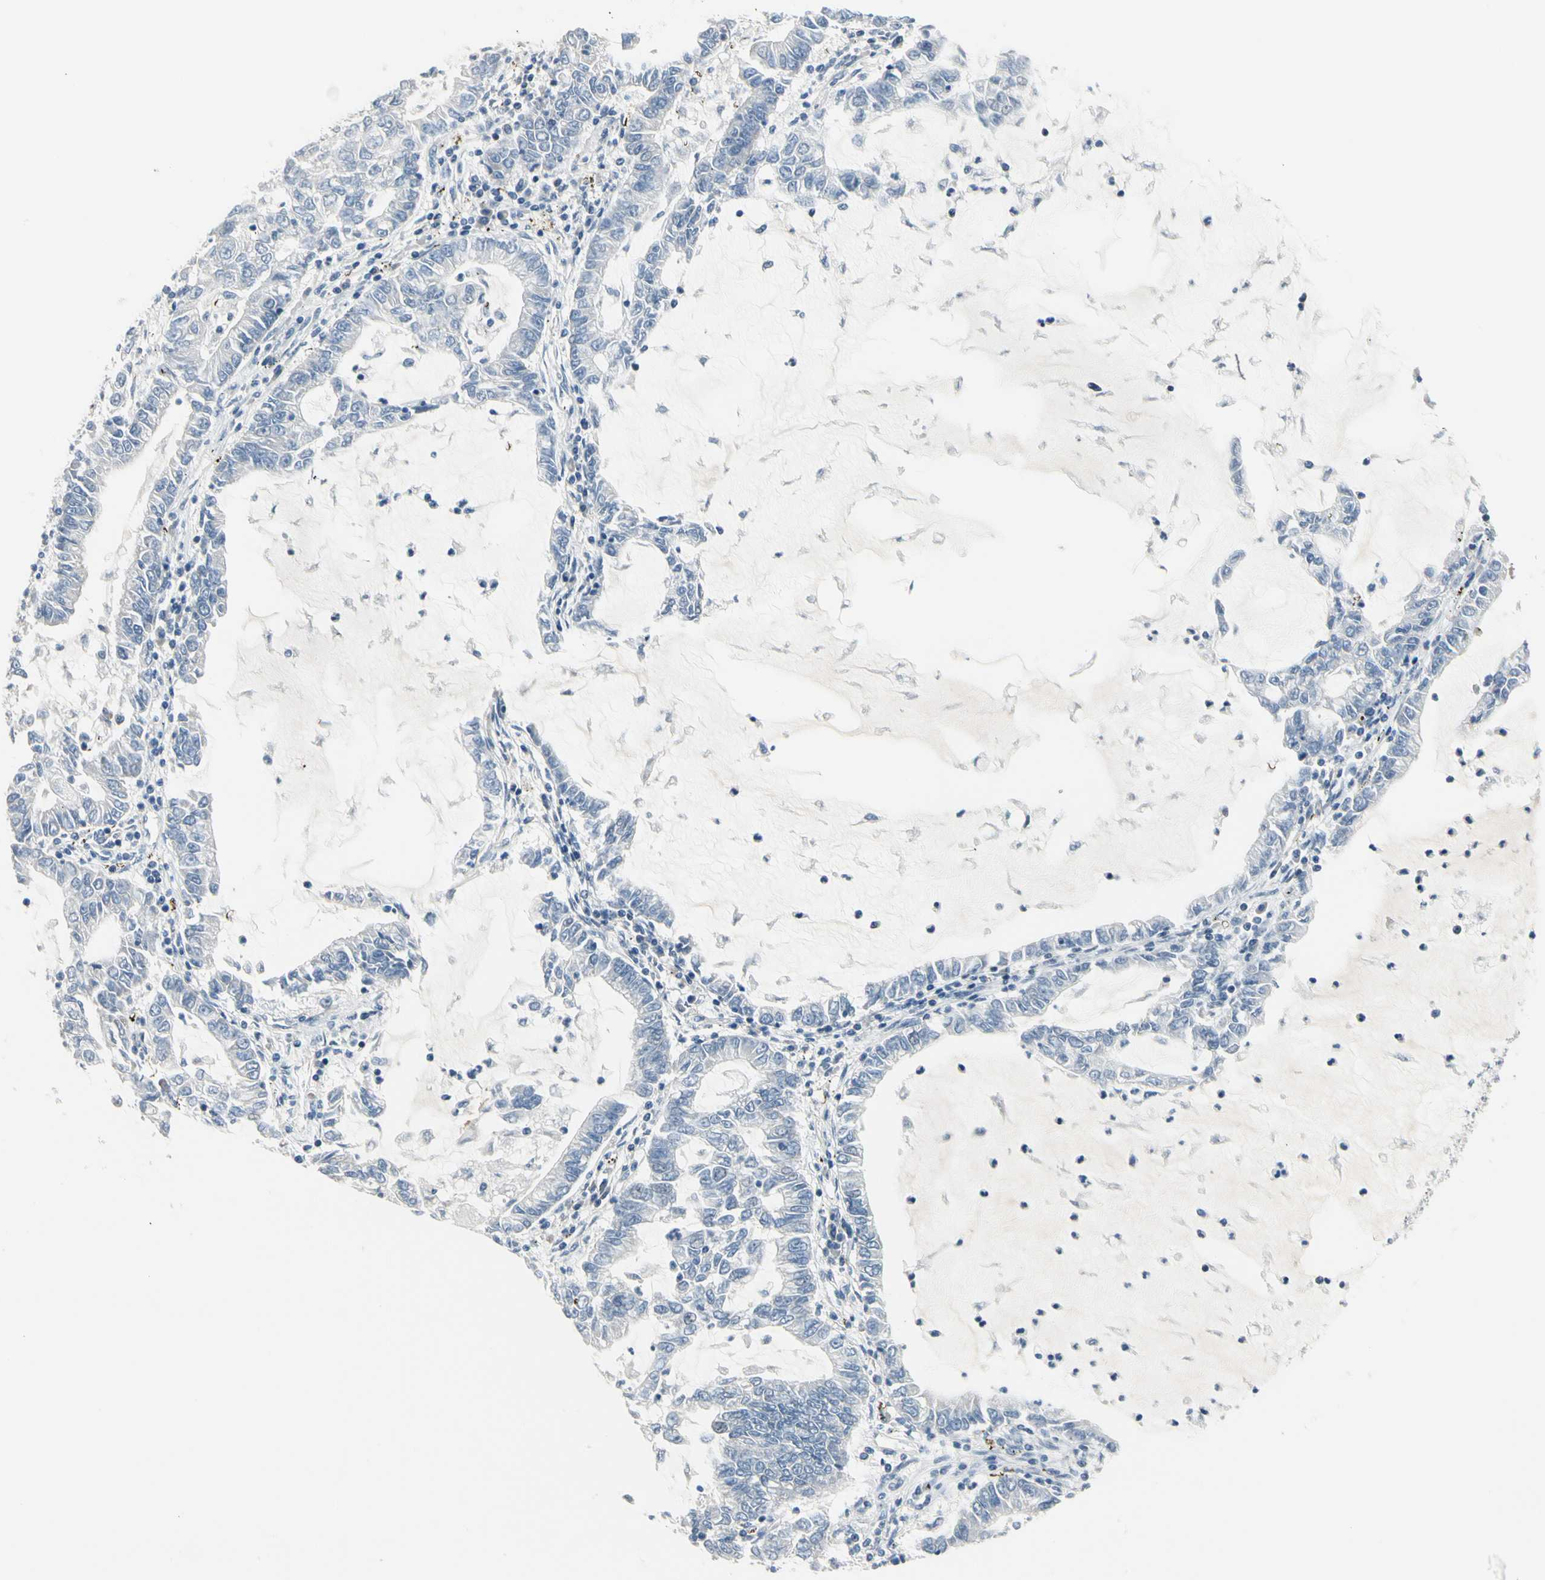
{"staining": {"intensity": "negative", "quantity": "none", "location": "none"}, "tissue": "lung cancer", "cell_type": "Tumor cells", "image_type": "cancer", "snomed": [{"axis": "morphology", "description": "Adenocarcinoma, NOS"}, {"axis": "topography", "description": "Lung"}], "caption": "Adenocarcinoma (lung) was stained to show a protein in brown. There is no significant positivity in tumor cells. (DAB (3,3'-diaminobenzidine) IHC, high magnification).", "gene": "NFATC2", "patient": {"sex": "female", "age": 51}}